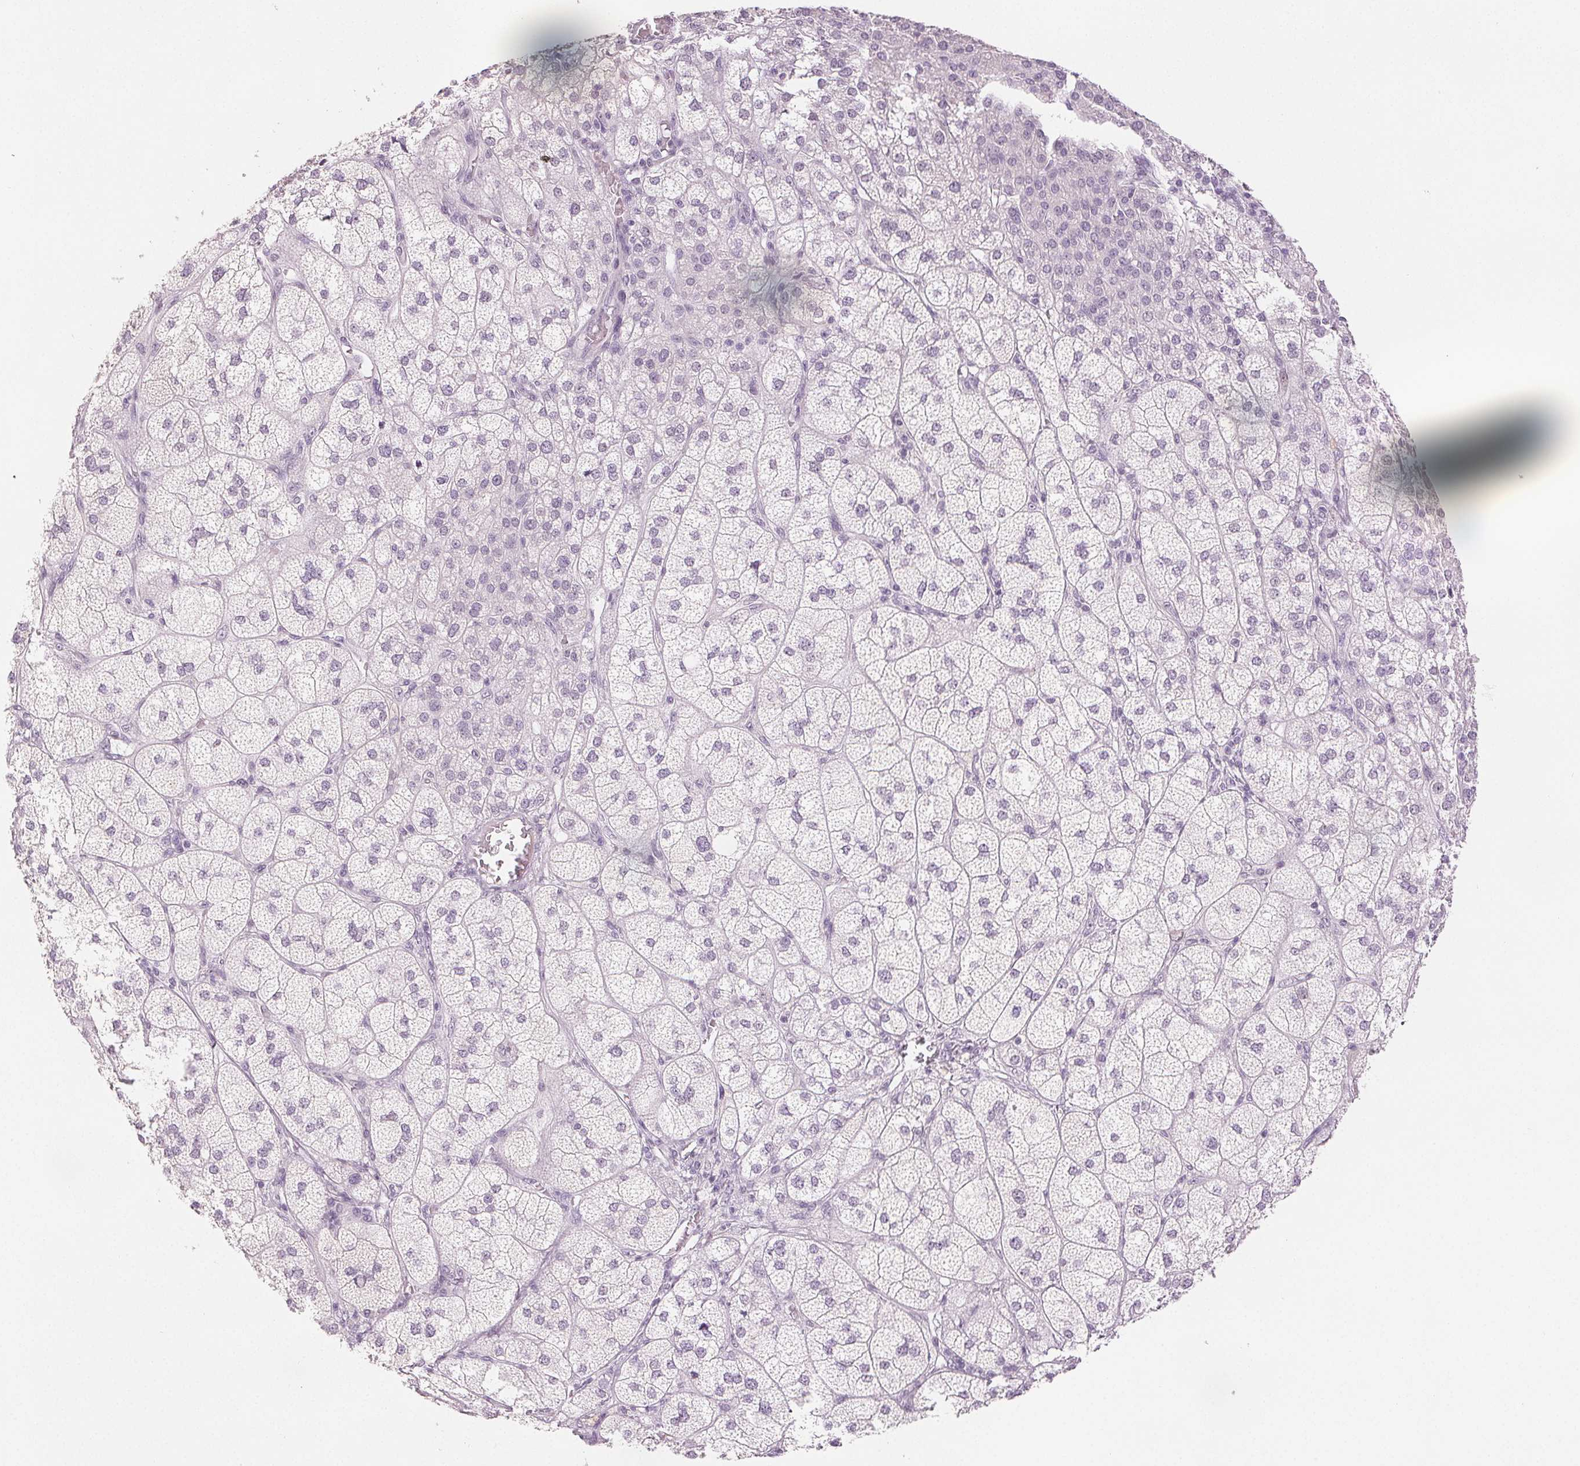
{"staining": {"intensity": "negative", "quantity": "none", "location": "none"}, "tissue": "adrenal gland", "cell_type": "Glandular cells", "image_type": "normal", "snomed": [{"axis": "morphology", "description": "Normal tissue, NOS"}, {"axis": "topography", "description": "Adrenal gland"}], "caption": "DAB (3,3'-diaminobenzidine) immunohistochemical staining of unremarkable human adrenal gland displays no significant staining in glandular cells.", "gene": "SCGN", "patient": {"sex": "female", "age": 60}}